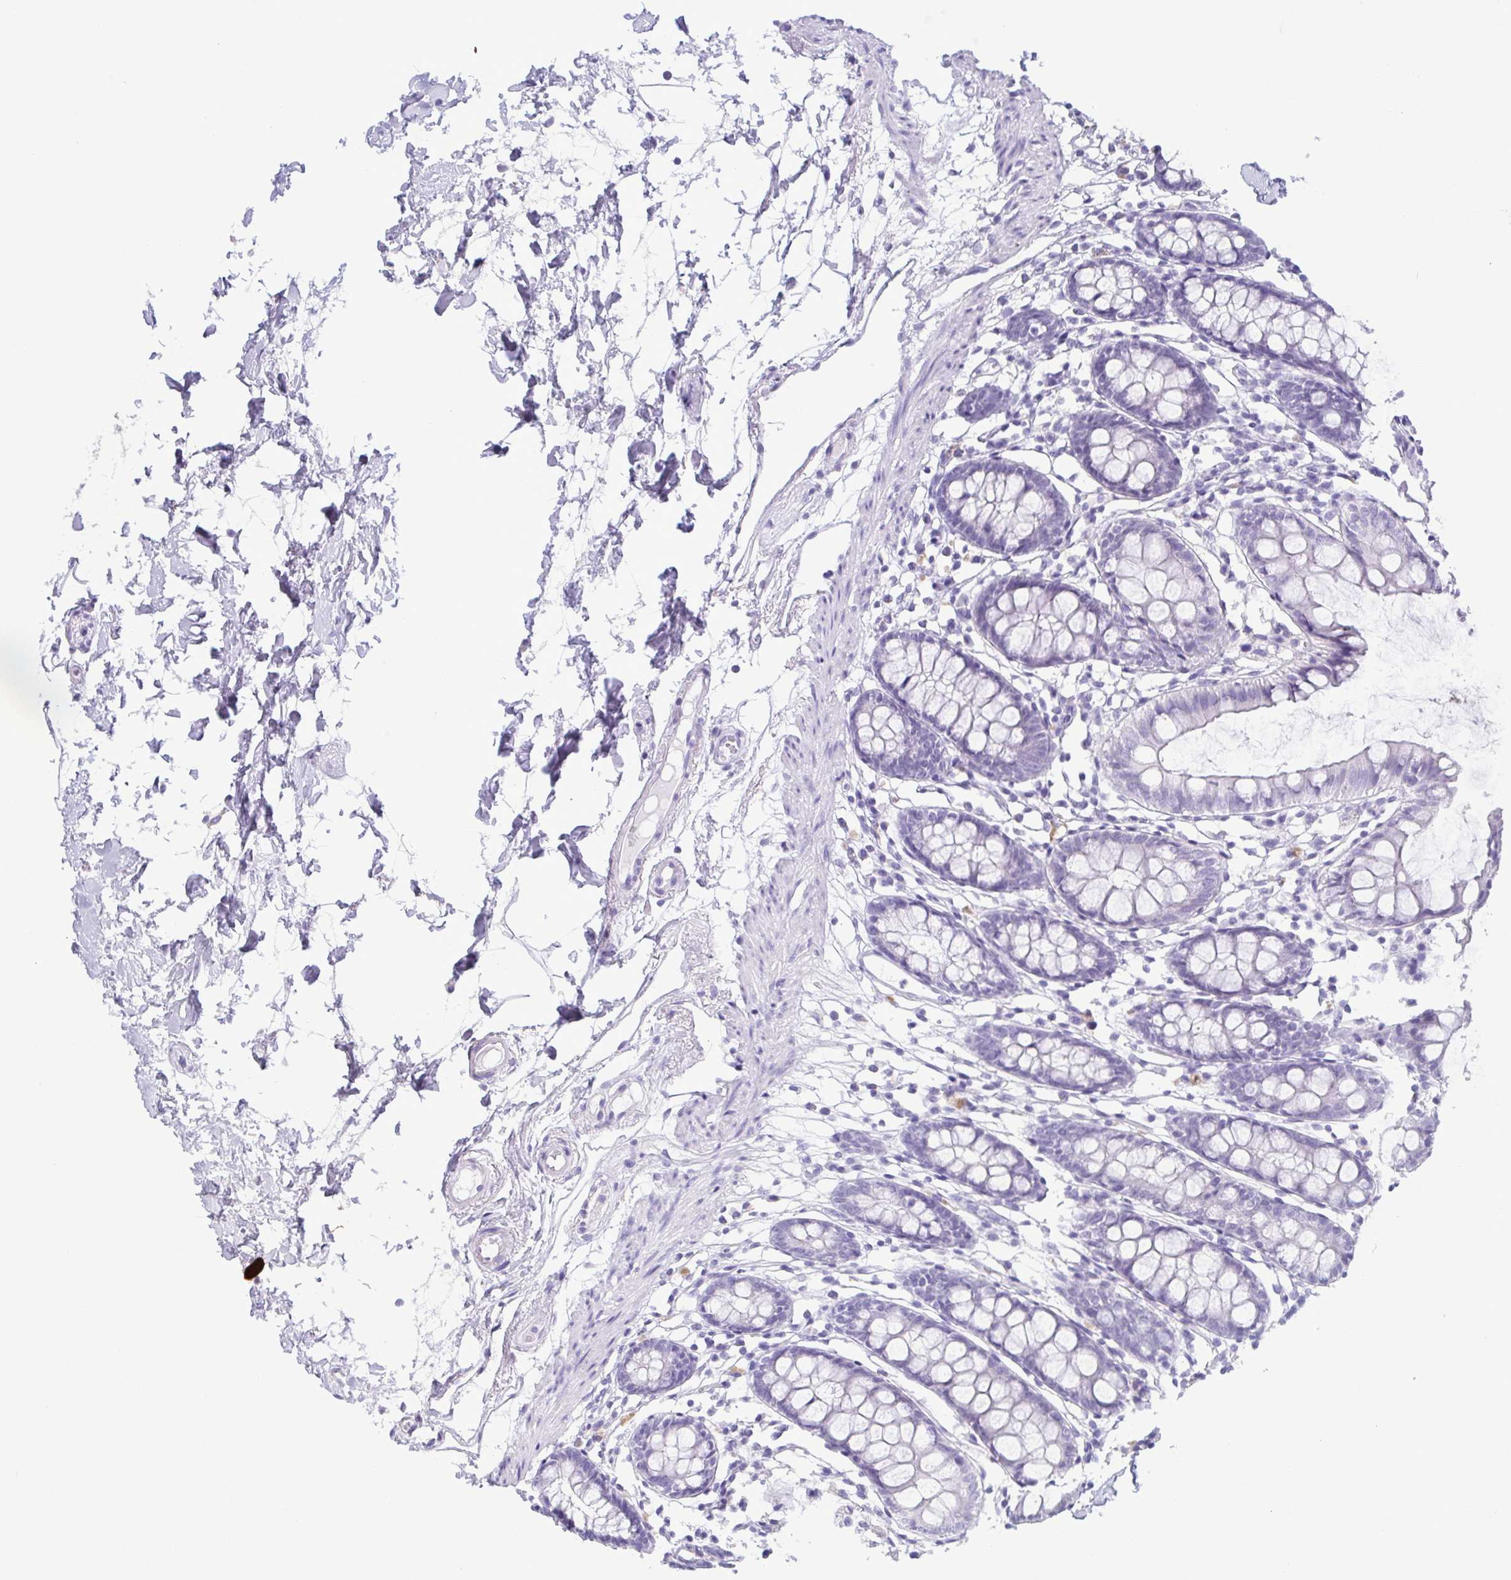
{"staining": {"intensity": "negative", "quantity": "none", "location": "none"}, "tissue": "colon", "cell_type": "Endothelial cells", "image_type": "normal", "snomed": [{"axis": "morphology", "description": "Normal tissue, NOS"}, {"axis": "topography", "description": "Colon"}], "caption": "Normal colon was stained to show a protein in brown. There is no significant expression in endothelial cells.", "gene": "LTF", "patient": {"sex": "female", "age": 84}}